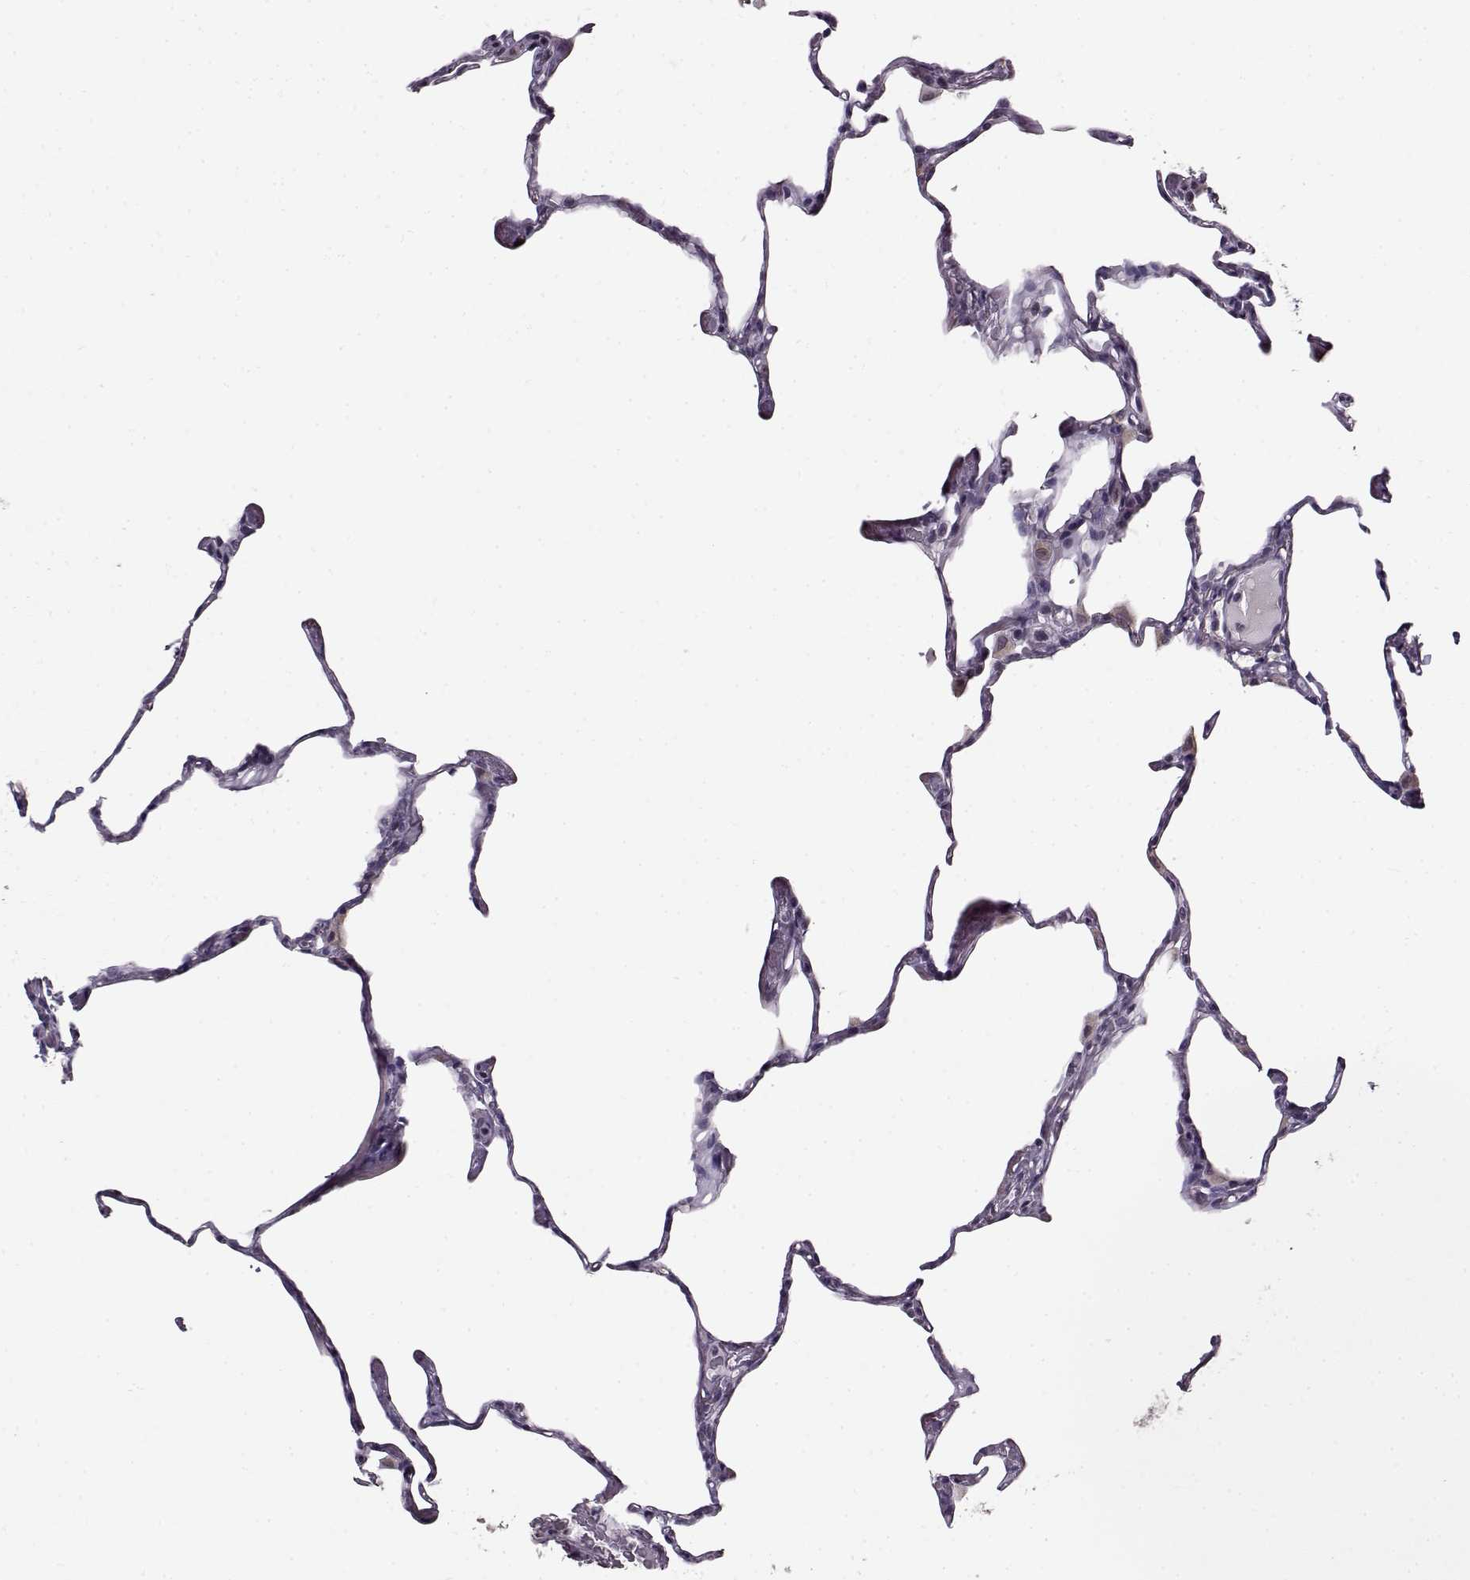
{"staining": {"intensity": "negative", "quantity": "none", "location": "none"}, "tissue": "lung", "cell_type": "Alveolar cells", "image_type": "normal", "snomed": [{"axis": "morphology", "description": "Normal tissue, NOS"}, {"axis": "topography", "description": "Lung"}], "caption": "Human lung stained for a protein using immunohistochemistry (IHC) shows no staining in alveolar cells.", "gene": "RP1L1", "patient": {"sex": "male", "age": 65}}